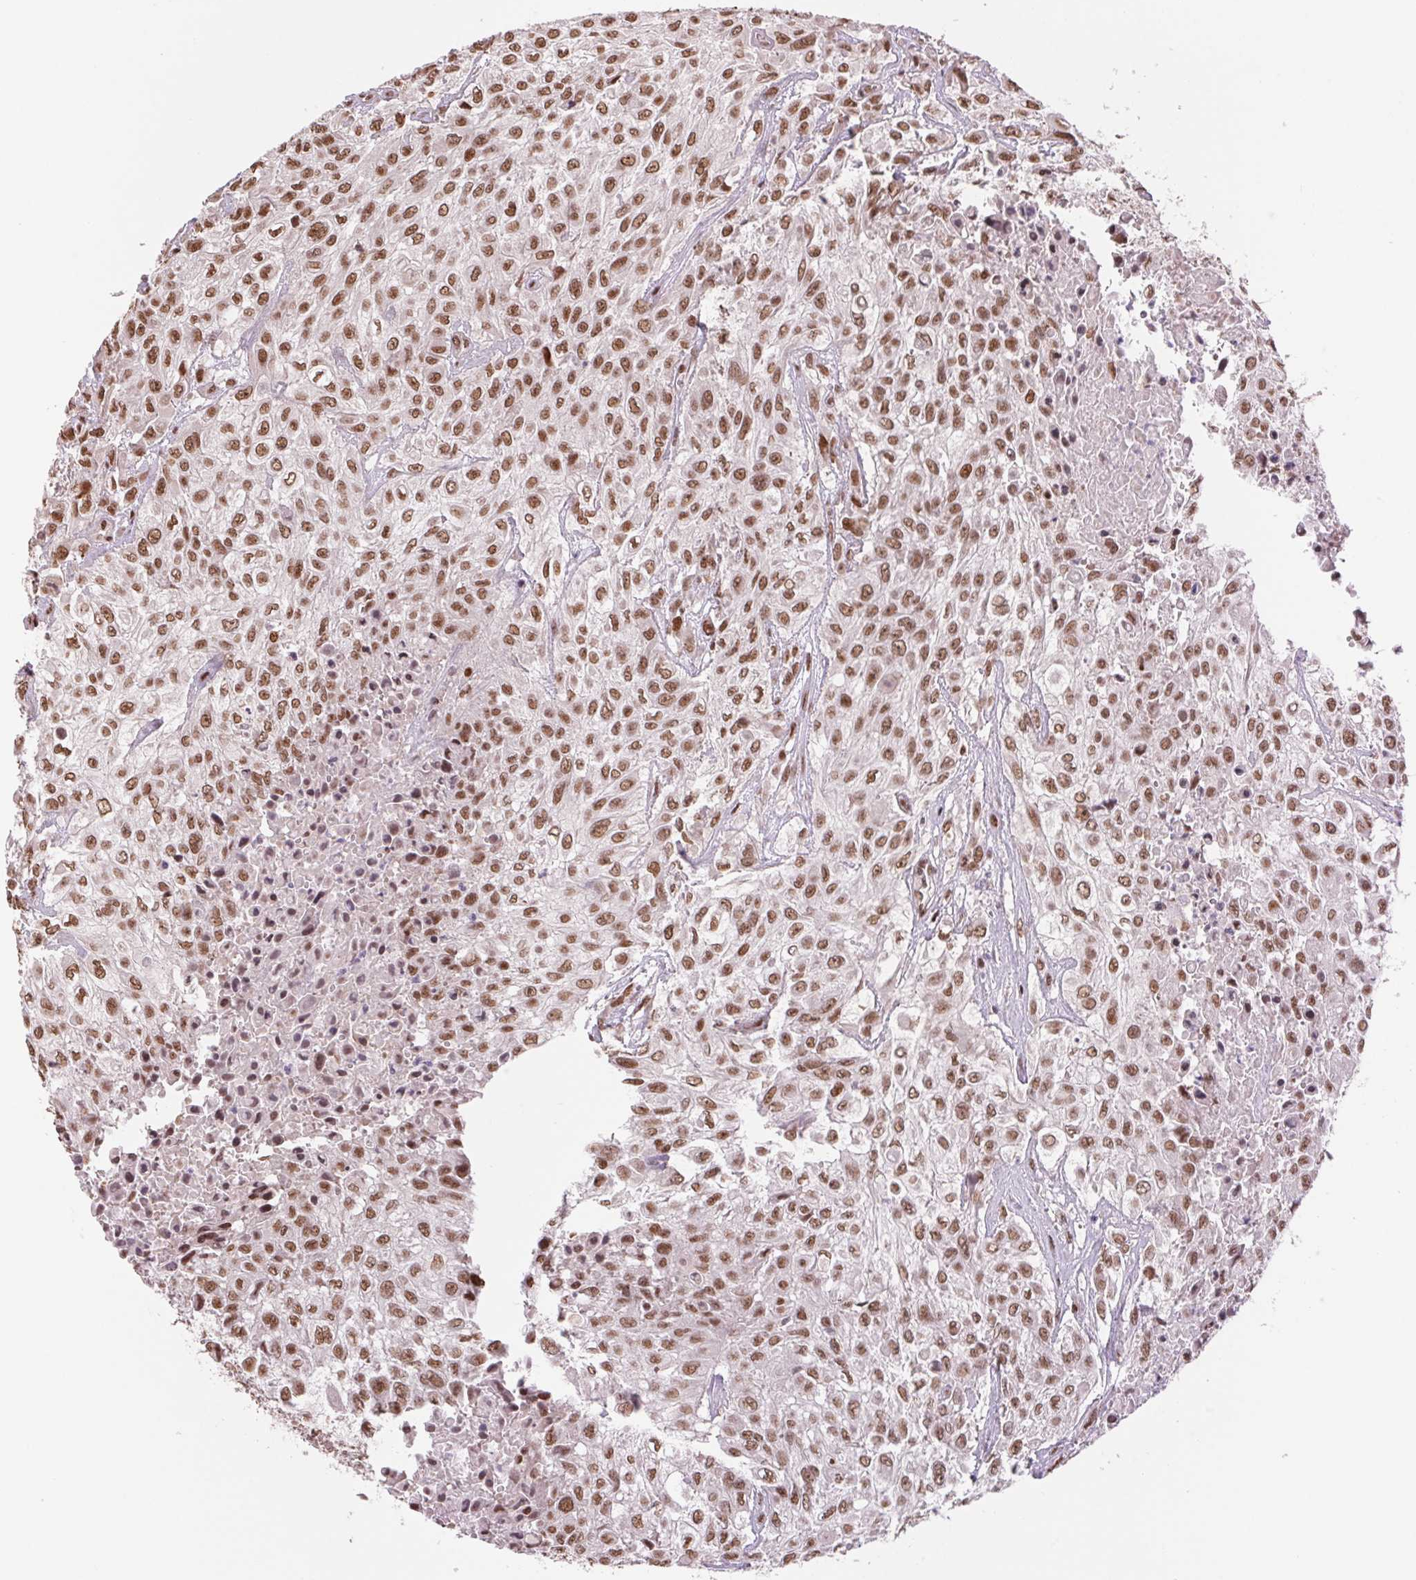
{"staining": {"intensity": "moderate", "quantity": ">75%", "location": "nuclear"}, "tissue": "urothelial cancer", "cell_type": "Tumor cells", "image_type": "cancer", "snomed": [{"axis": "morphology", "description": "Urothelial carcinoma, High grade"}, {"axis": "topography", "description": "Urinary bladder"}], "caption": "Human urothelial cancer stained for a protein (brown) reveals moderate nuclear positive staining in about >75% of tumor cells.", "gene": "RAD23A", "patient": {"sex": "male", "age": 57}}